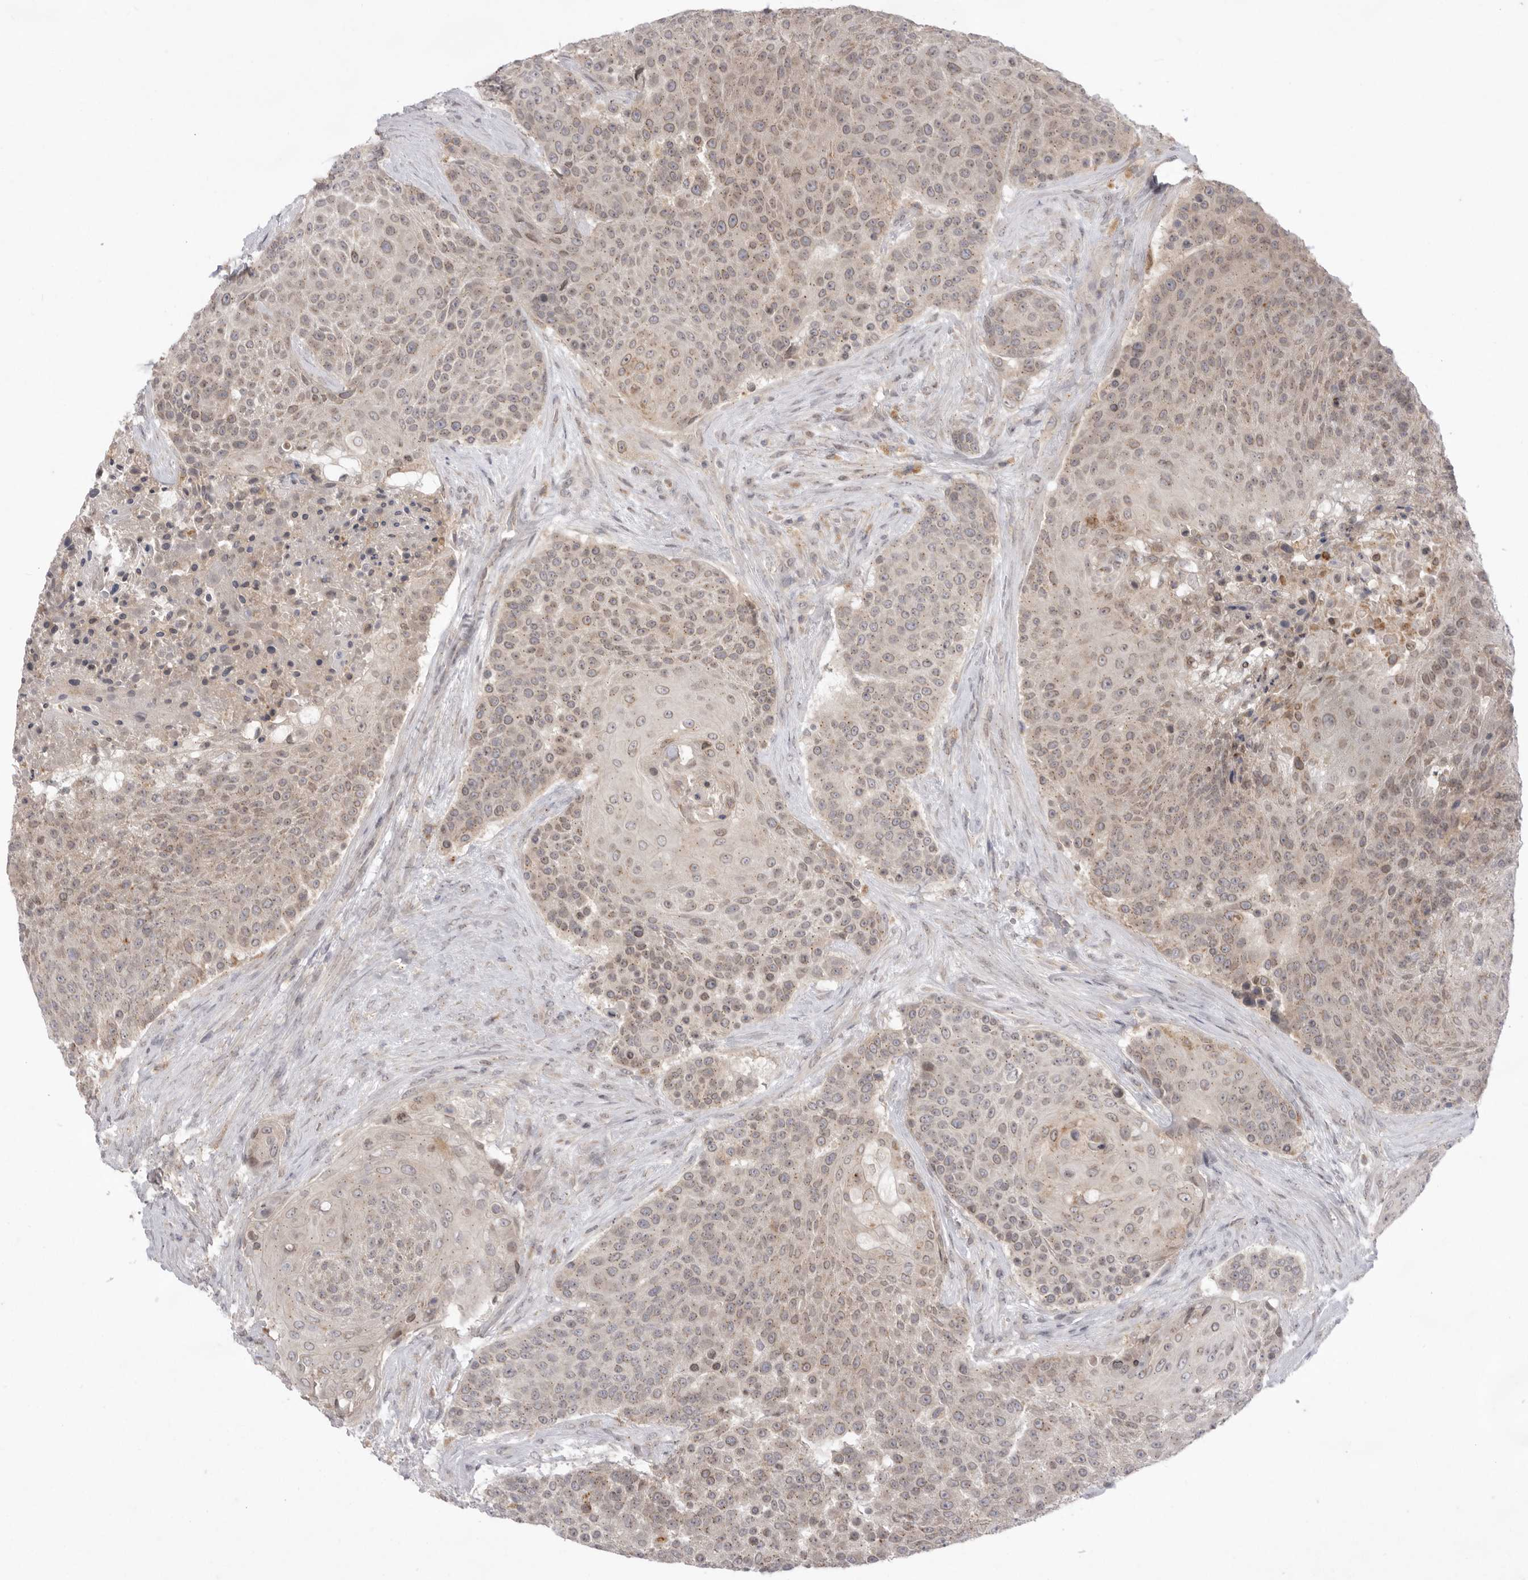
{"staining": {"intensity": "weak", "quantity": "<25%", "location": "cytoplasmic/membranous,nuclear"}, "tissue": "urothelial cancer", "cell_type": "Tumor cells", "image_type": "cancer", "snomed": [{"axis": "morphology", "description": "Urothelial carcinoma, High grade"}, {"axis": "topography", "description": "Urinary bladder"}], "caption": "The micrograph shows no staining of tumor cells in urothelial cancer.", "gene": "TLR3", "patient": {"sex": "female", "age": 63}}